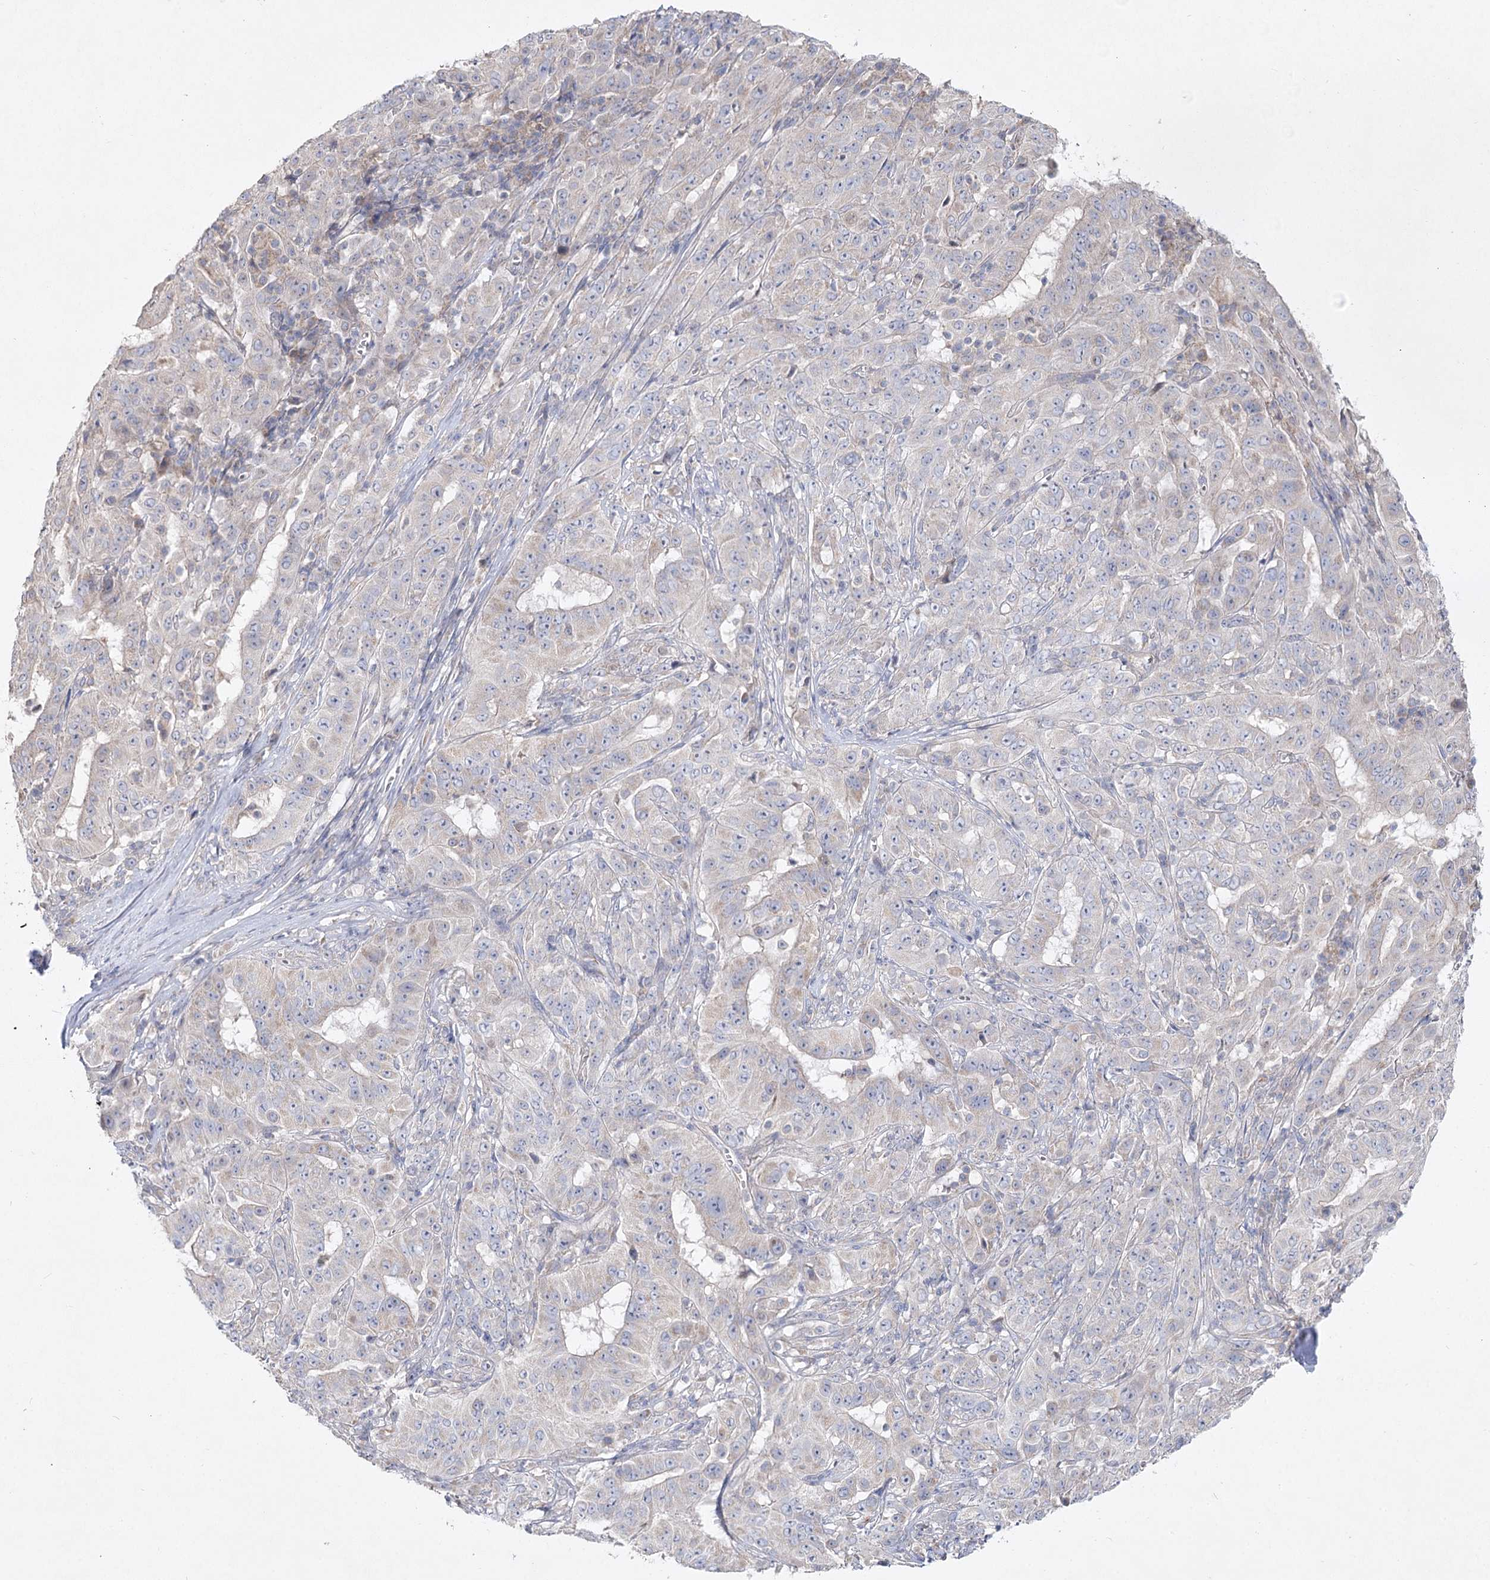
{"staining": {"intensity": "weak", "quantity": "<25%", "location": "cytoplasmic/membranous"}, "tissue": "pancreatic cancer", "cell_type": "Tumor cells", "image_type": "cancer", "snomed": [{"axis": "morphology", "description": "Adenocarcinoma, NOS"}, {"axis": "topography", "description": "Pancreas"}], "caption": "Human pancreatic cancer stained for a protein using immunohistochemistry (IHC) exhibits no expression in tumor cells.", "gene": "TMEM187", "patient": {"sex": "male", "age": 63}}